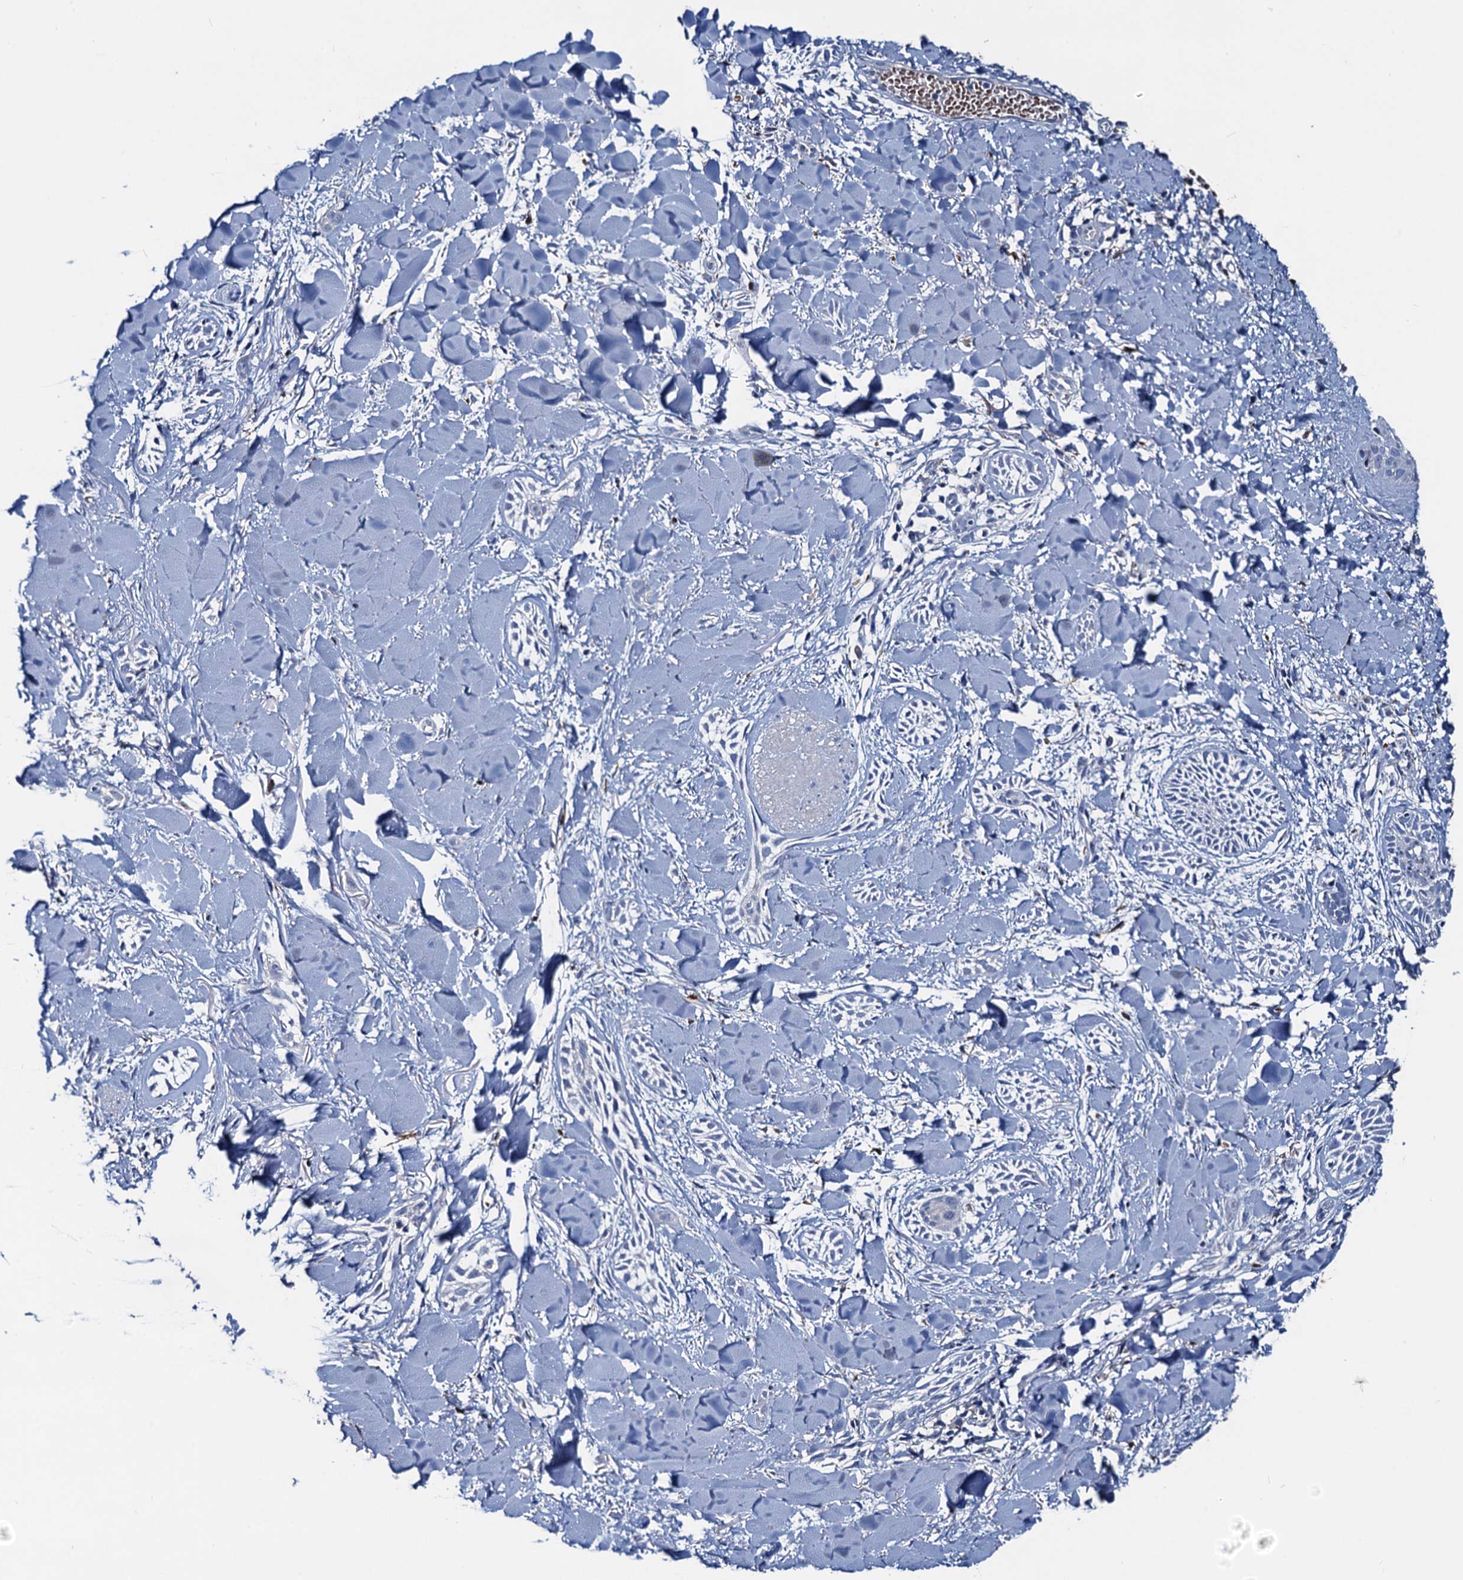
{"staining": {"intensity": "negative", "quantity": "none", "location": "none"}, "tissue": "skin cancer", "cell_type": "Tumor cells", "image_type": "cancer", "snomed": [{"axis": "morphology", "description": "Basal cell carcinoma"}, {"axis": "topography", "description": "Skin"}], "caption": "There is no significant expression in tumor cells of skin cancer.", "gene": "RTKN2", "patient": {"sex": "female", "age": 59}}